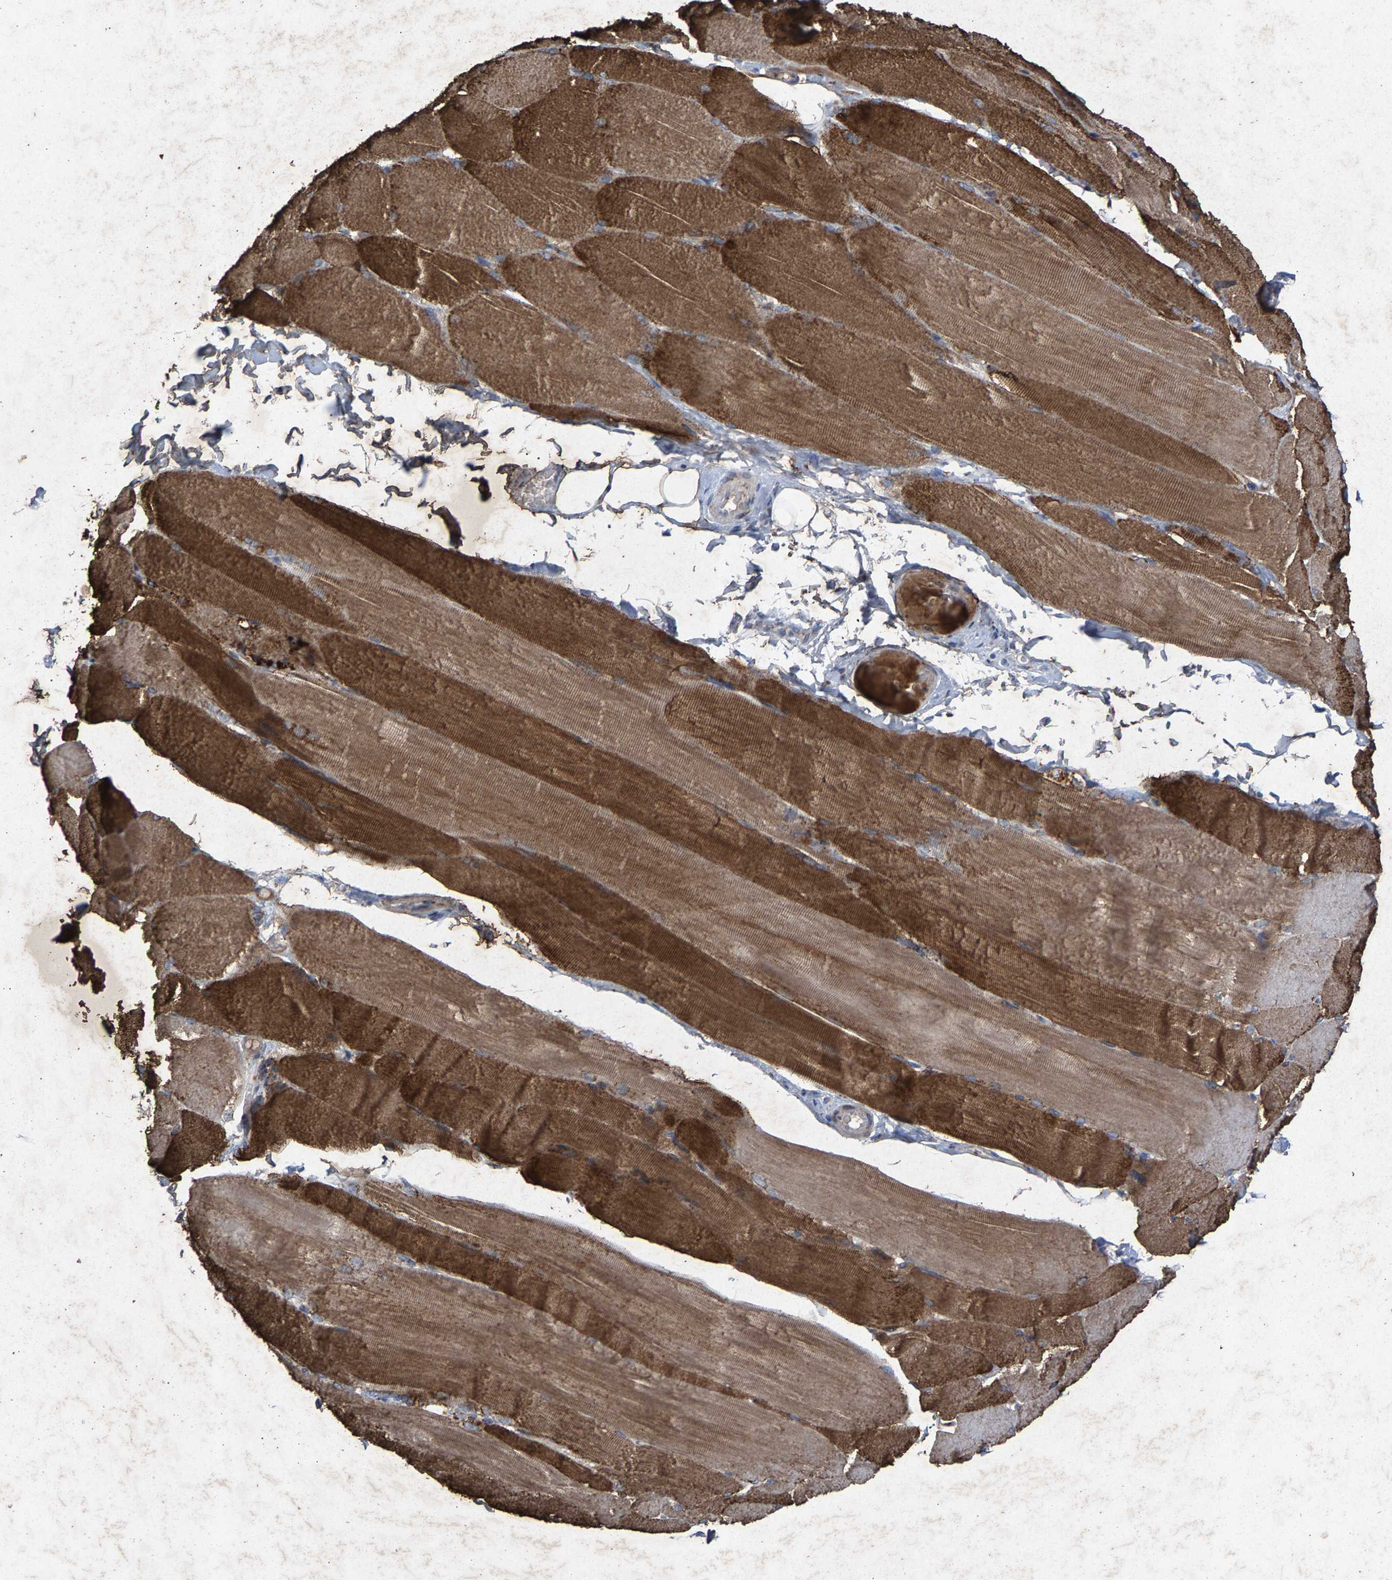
{"staining": {"intensity": "strong", "quantity": ">75%", "location": "cytoplasmic/membranous"}, "tissue": "skeletal muscle", "cell_type": "Myocytes", "image_type": "normal", "snomed": [{"axis": "morphology", "description": "Normal tissue, NOS"}, {"axis": "topography", "description": "Skin"}, {"axis": "topography", "description": "Skeletal muscle"}], "caption": "Skeletal muscle stained for a protein (brown) reveals strong cytoplasmic/membranous positive staining in about >75% of myocytes.", "gene": "MAN2A1", "patient": {"sex": "male", "age": 83}}